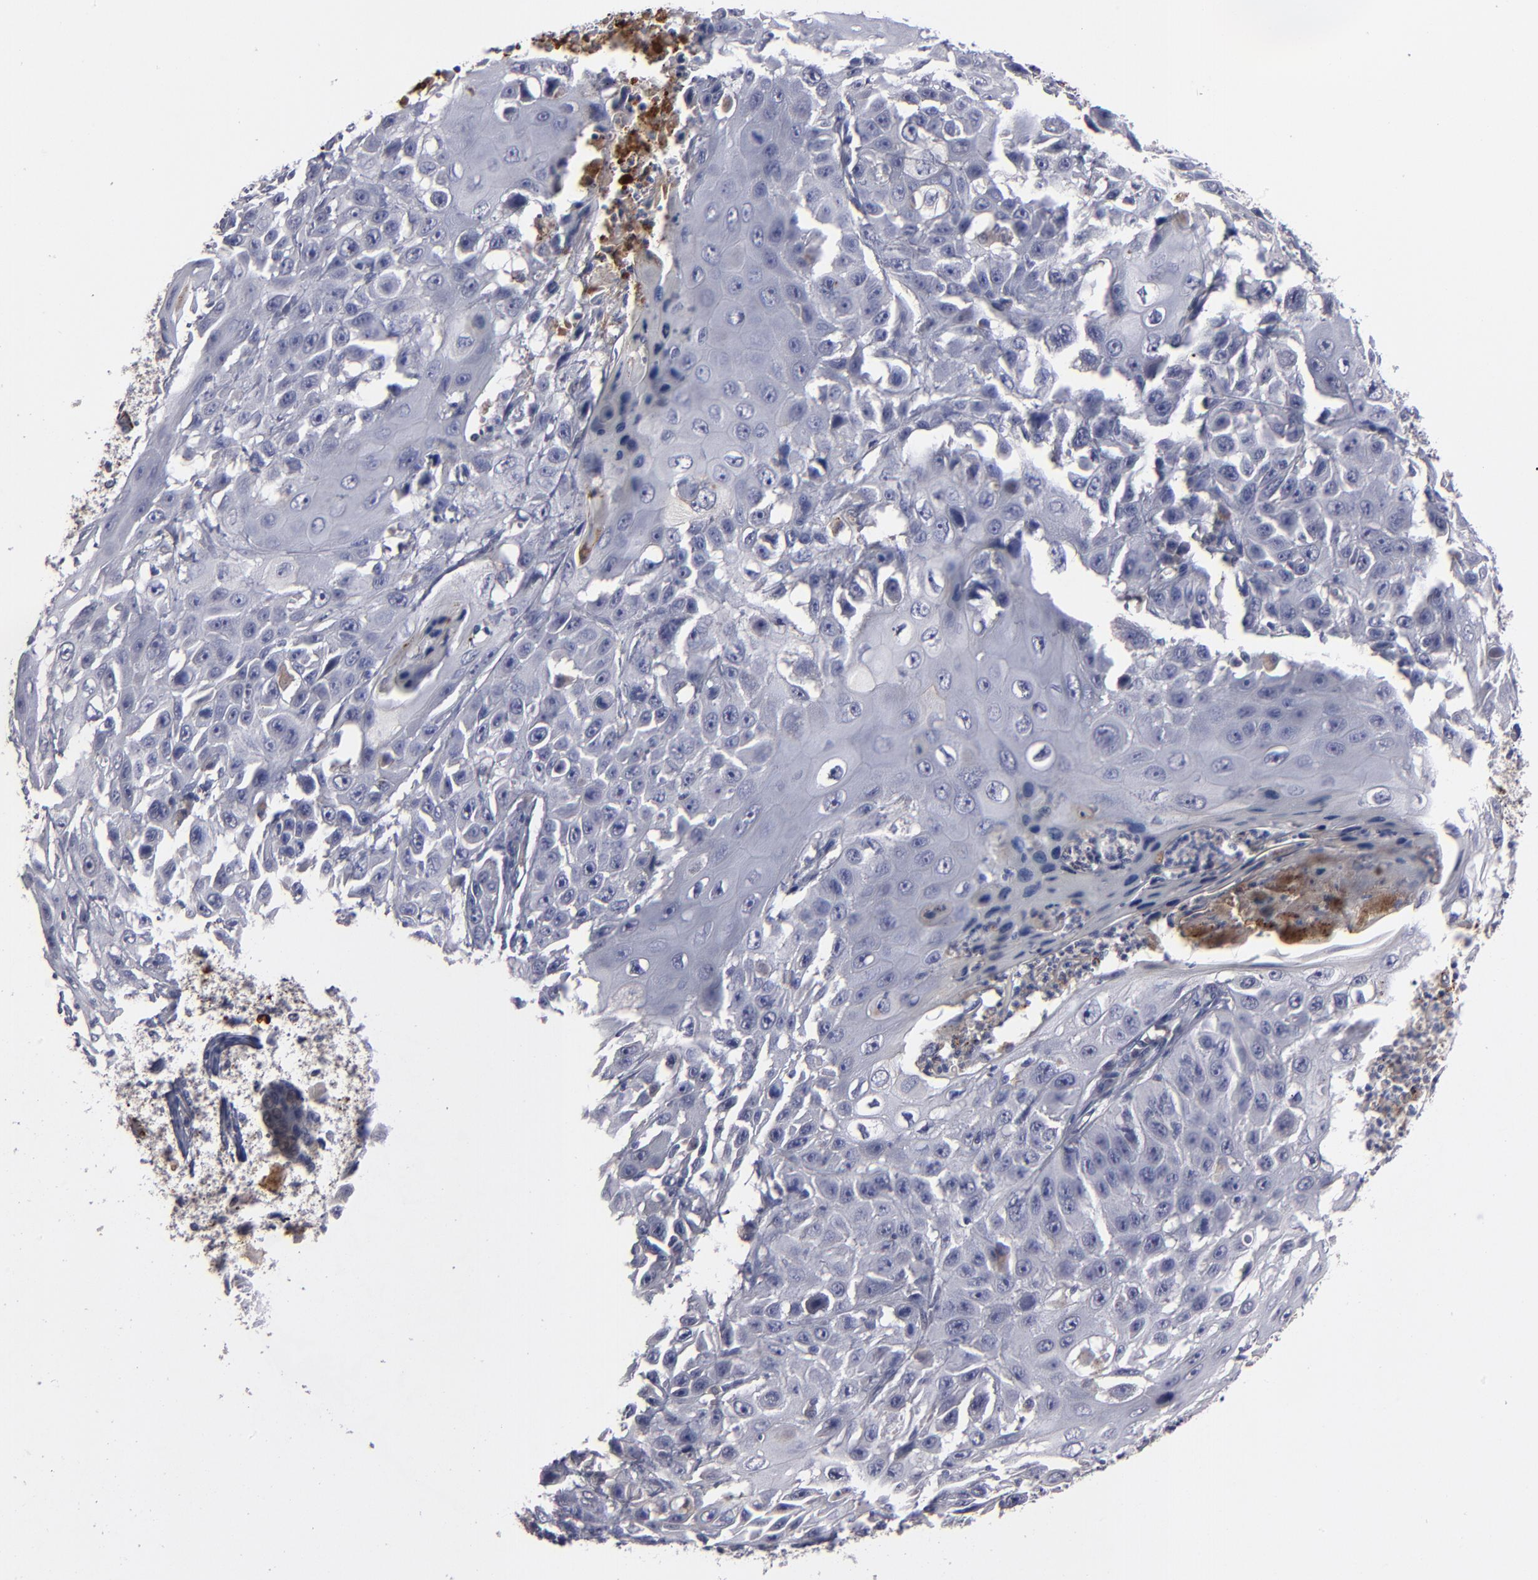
{"staining": {"intensity": "weak", "quantity": "<25%", "location": "cytoplasmic/membranous"}, "tissue": "cervical cancer", "cell_type": "Tumor cells", "image_type": "cancer", "snomed": [{"axis": "morphology", "description": "Squamous cell carcinoma, NOS"}, {"axis": "topography", "description": "Cervix"}], "caption": "There is no significant positivity in tumor cells of squamous cell carcinoma (cervical).", "gene": "GPM6B", "patient": {"sex": "female", "age": 39}}